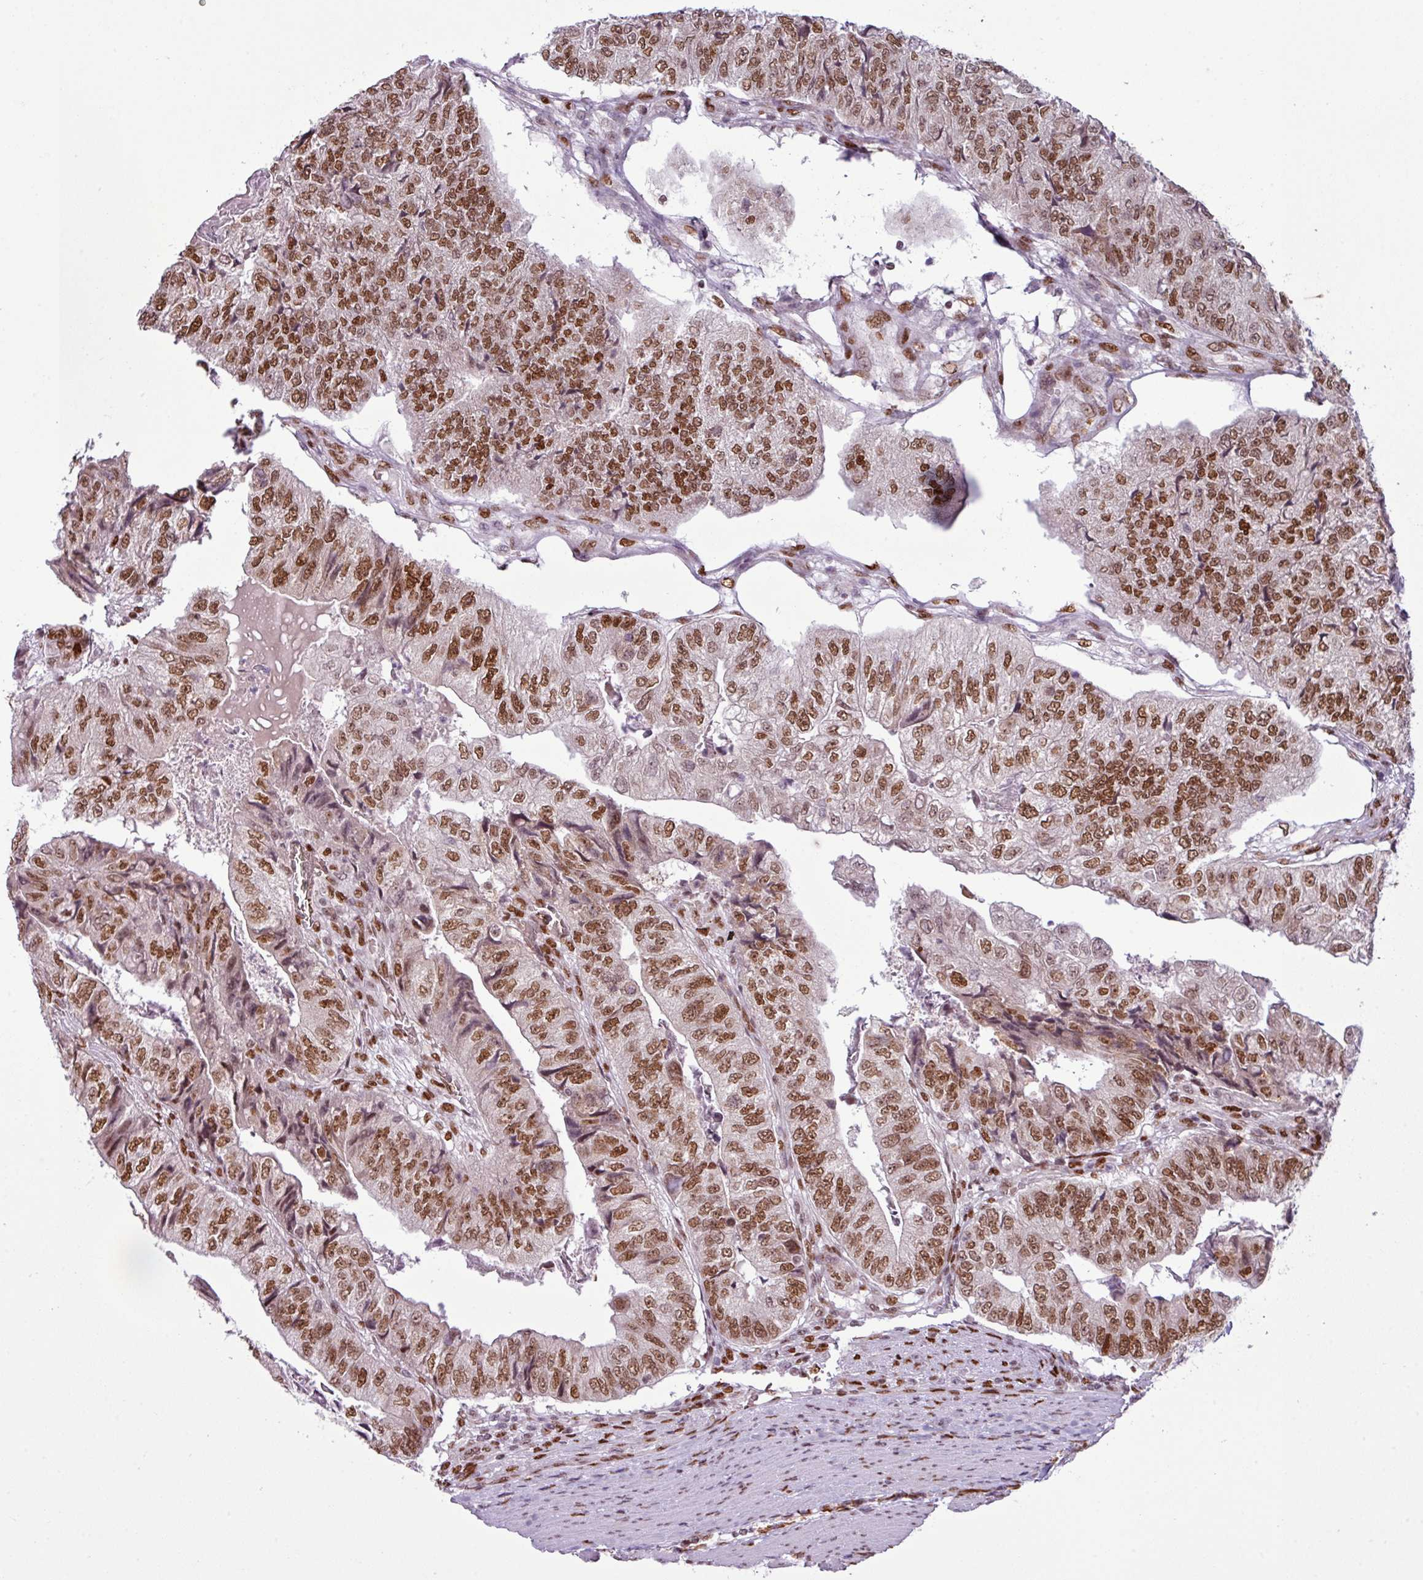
{"staining": {"intensity": "moderate", "quantity": ">75%", "location": "nuclear"}, "tissue": "colorectal cancer", "cell_type": "Tumor cells", "image_type": "cancer", "snomed": [{"axis": "morphology", "description": "Adenocarcinoma, NOS"}, {"axis": "topography", "description": "Colon"}], "caption": "The photomicrograph shows a brown stain indicating the presence of a protein in the nuclear of tumor cells in colorectal adenocarcinoma.", "gene": "PRDM5", "patient": {"sex": "female", "age": 67}}